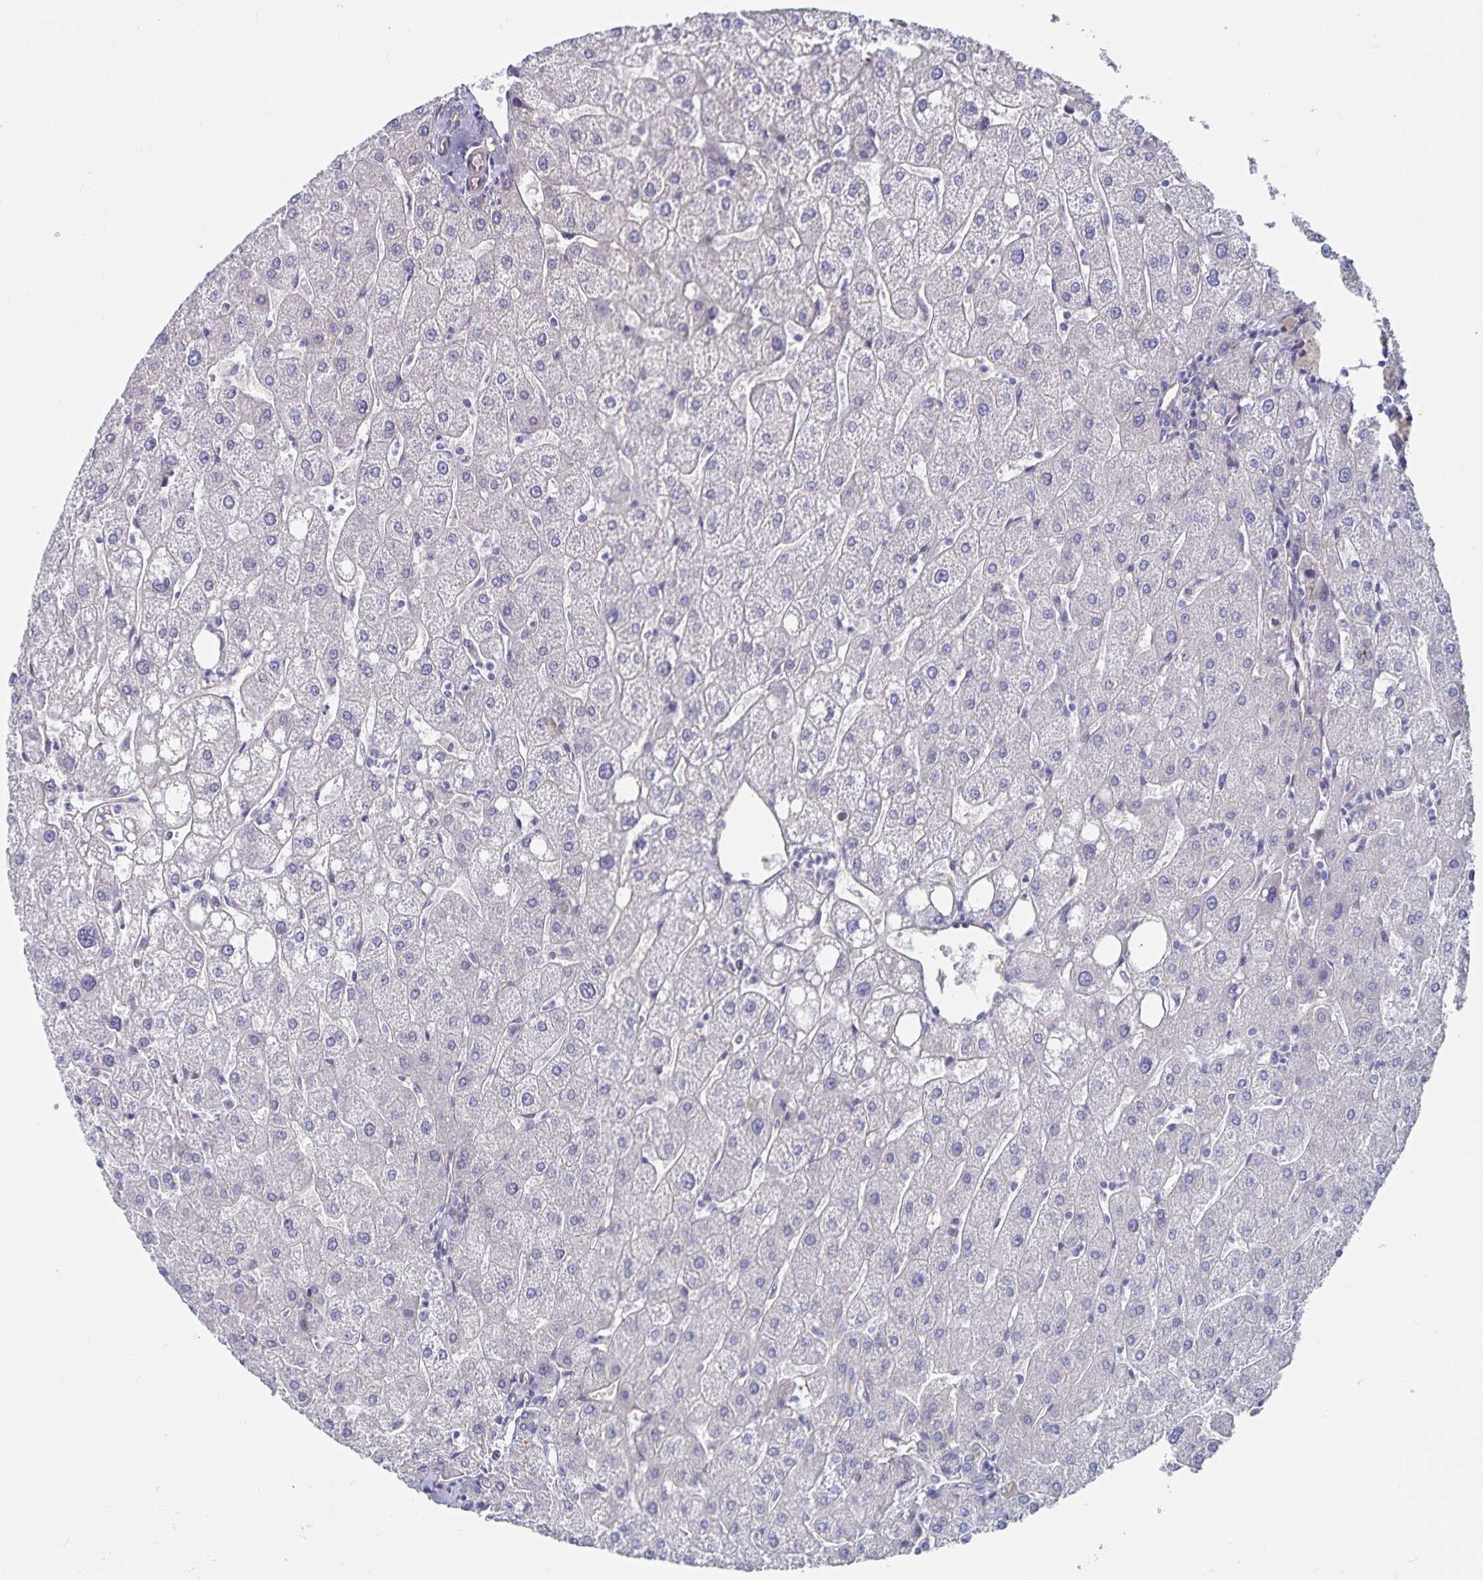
{"staining": {"intensity": "negative", "quantity": "none", "location": "none"}, "tissue": "liver", "cell_type": "Cholangiocytes", "image_type": "normal", "snomed": [{"axis": "morphology", "description": "Normal tissue, NOS"}, {"axis": "topography", "description": "Liver"}], "caption": "Immunohistochemical staining of unremarkable human liver exhibits no significant expression in cholangiocytes. Brightfield microscopy of immunohistochemistry (IHC) stained with DAB (3,3'-diaminobenzidine) (brown) and hematoxylin (blue), captured at high magnification.", "gene": "SSTR1", "patient": {"sex": "male", "age": 67}}